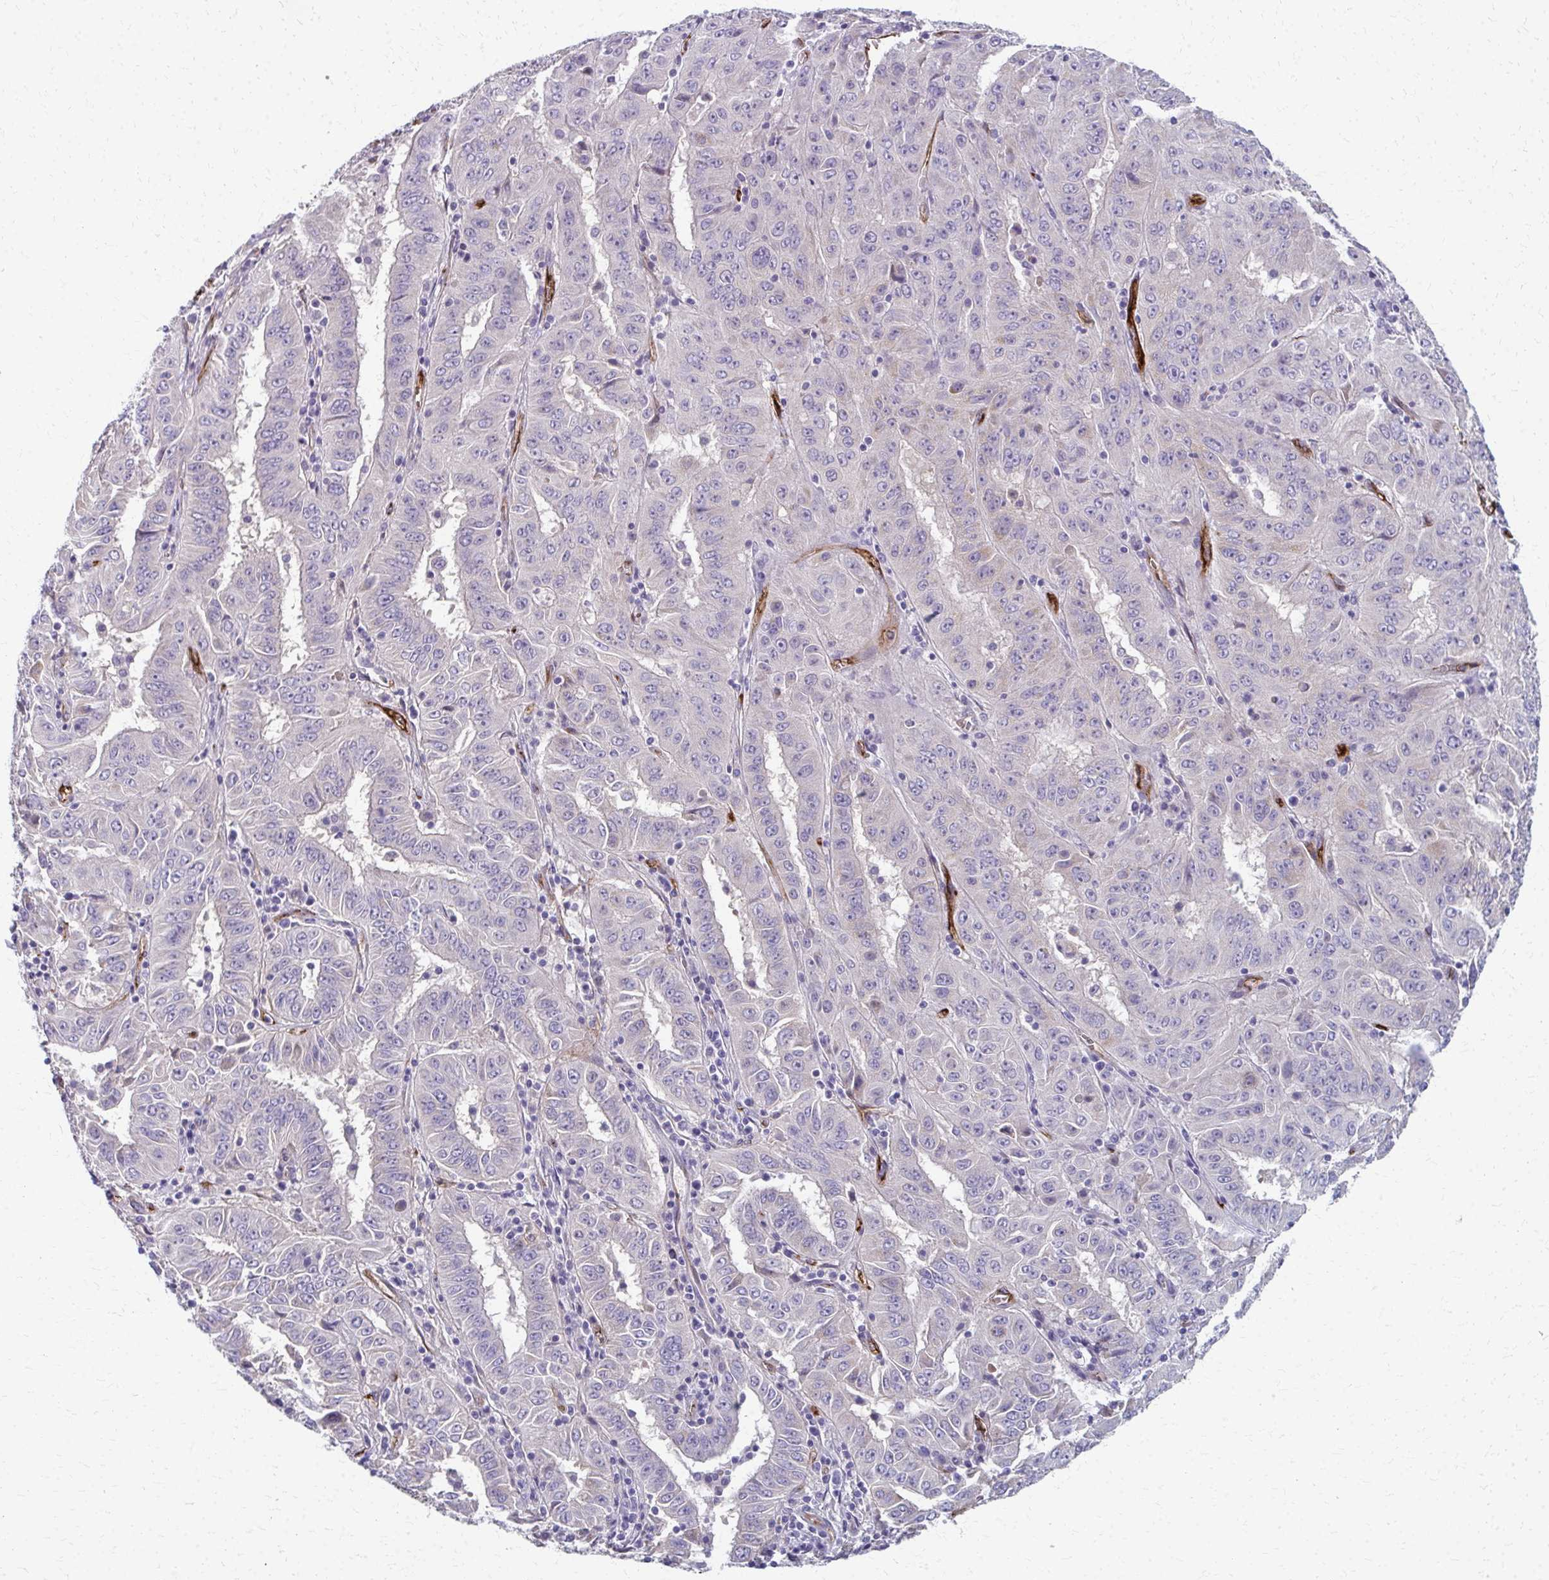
{"staining": {"intensity": "negative", "quantity": "none", "location": "none"}, "tissue": "pancreatic cancer", "cell_type": "Tumor cells", "image_type": "cancer", "snomed": [{"axis": "morphology", "description": "Adenocarcinoma, NOS"}, {"axis": "topography", "description": "Pancreas"}], "caption": "This histopathology image is of adenocarcinoma (pancreatic) stained with immunohistochemistry to label a protein in brown with the nuclei are counter-stained blue. There is no staining in tumor cells.", "gene": "ADIPOQ", "patient": {"sex": "male", "age": 63}}